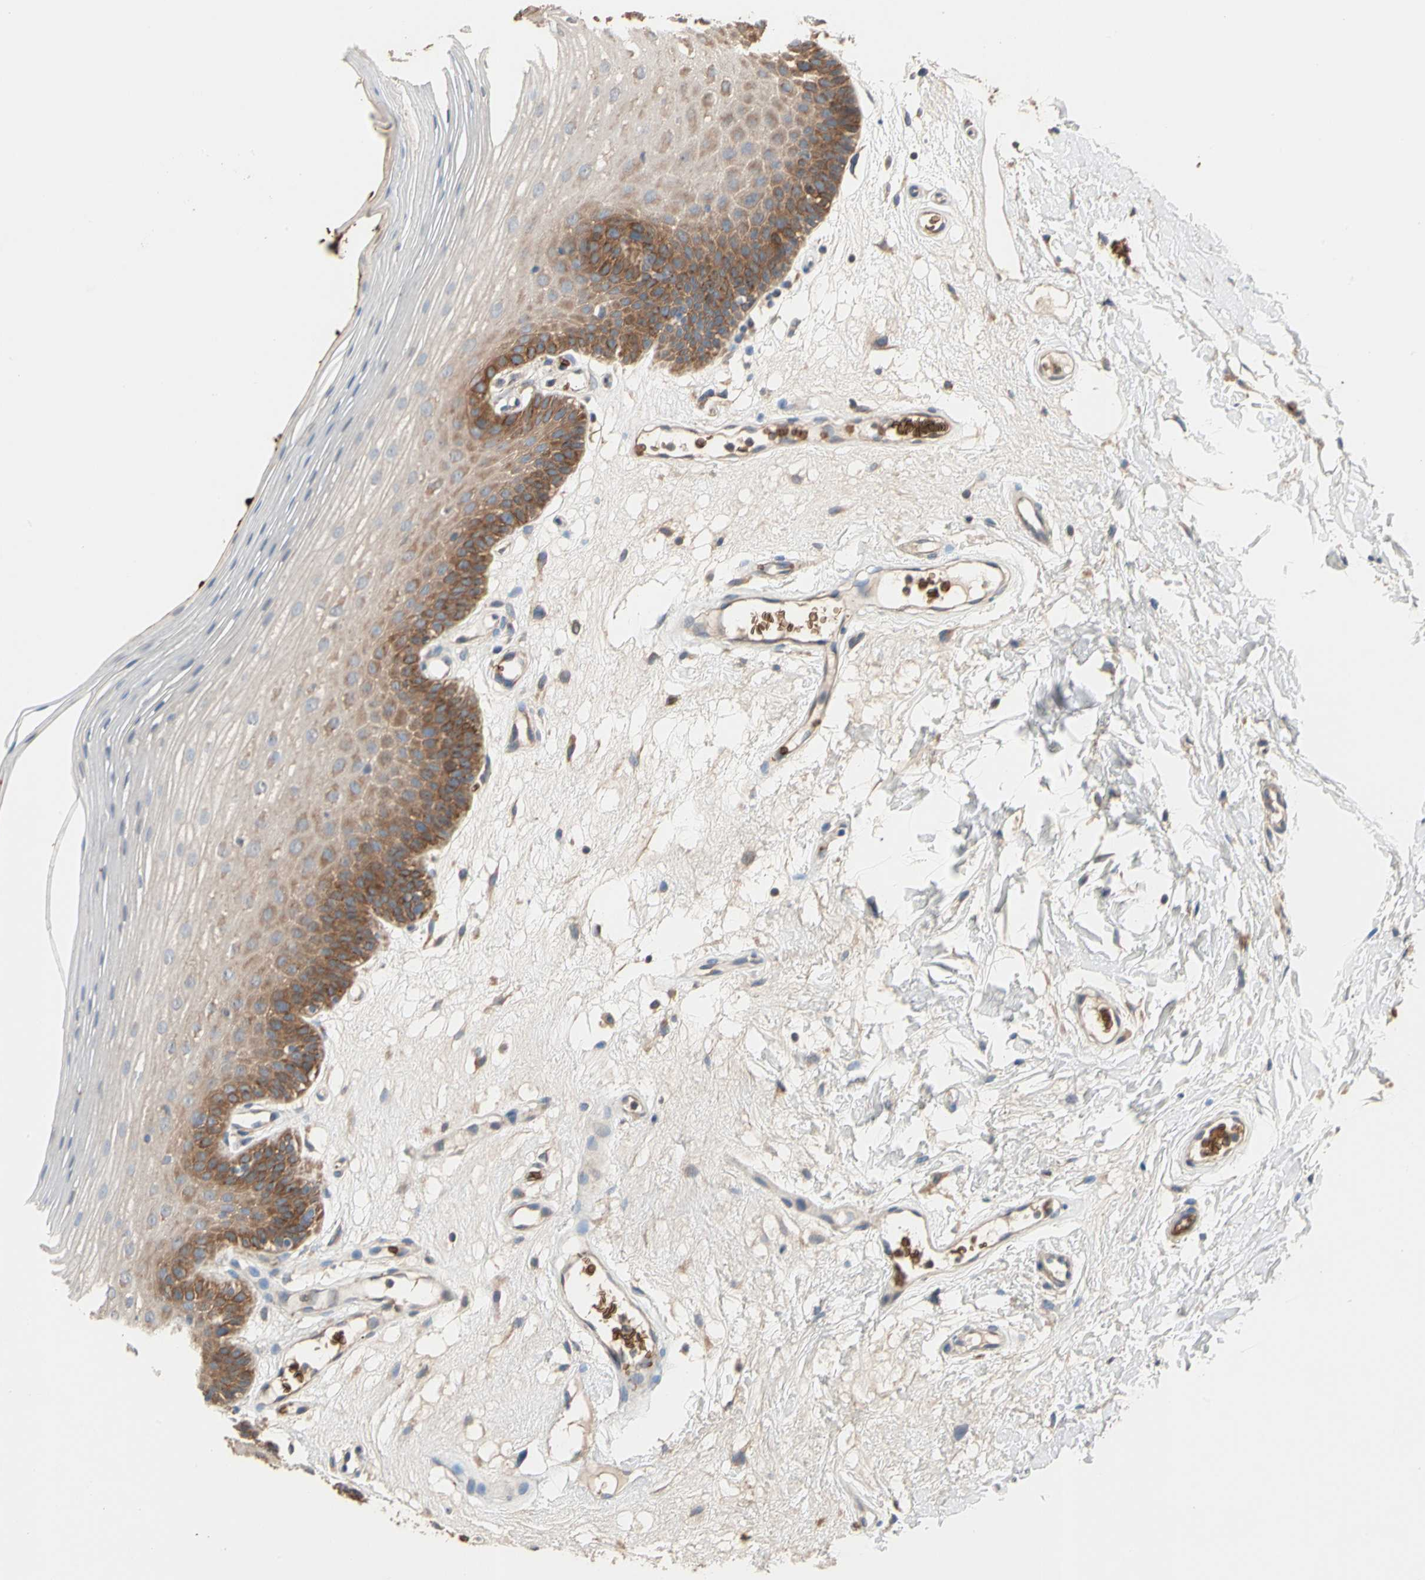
{"staining": {"intensity": "strong", "quantity": "25%-75%", "location": "cytoplasmic/membranous"}, "tissue": "oral mucosa", "cell_type": "Squamous epithelial cells", "image_type": "normal", "snomed": [{"axis": "morphology", "description": "Normal tissue, NOS"}, {"axis": "morphology", "description": "Squamous cell carcinoma, NOS"}, {"axis": "topography", "description": "Skeletal muscle"}, {"axis": "topography", "description": "Oral tissue"}], "caption": "Squamous epithelial cells display high levels of strong cytoplasmic/membranous positivity in about 25%-75% of cells in unremarkable human oral mucosa. (IHC, brightfield microscopy, high magnification).", "gene": "RIOK2", "patient": {"sex": "male", "age": 71}}